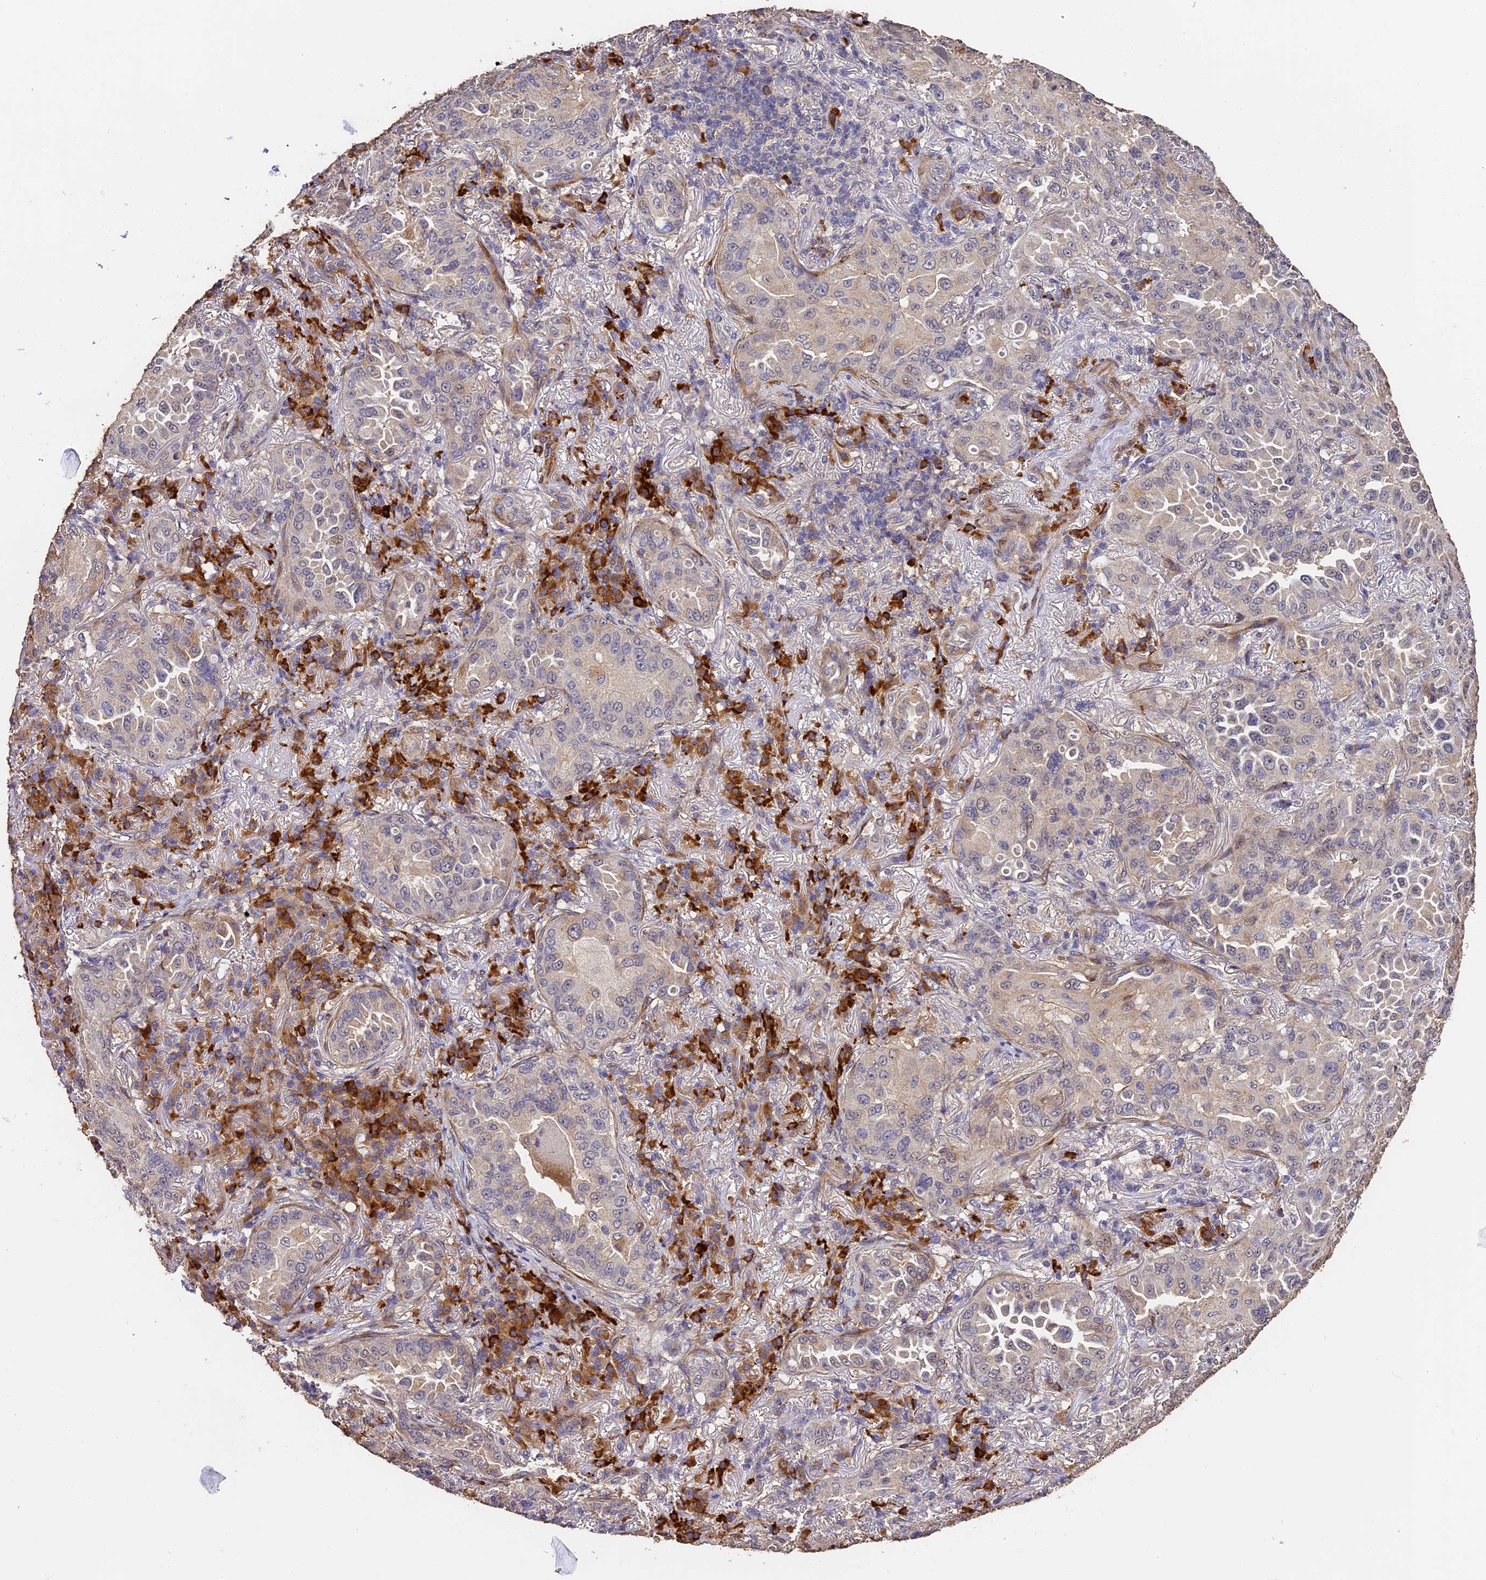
{"staining": {"intensity": "weak", "quantity": "<25%", "location": "cytoplasmic/membranous"}, "tissue": "lung cancer", "cell_type": "Tumor cells", "image_type": "cancer", "snomed": [{"axis": "morphology", "description": "Adenocarcinoma, NOS"}, {"axis": "topography", "description": "Lung"}], "caption": "IHC of human lung cancer reveals no expression in tumor cells.", "gene": "SLC11A1", "patient": {"sex": "female", "age": 69}}